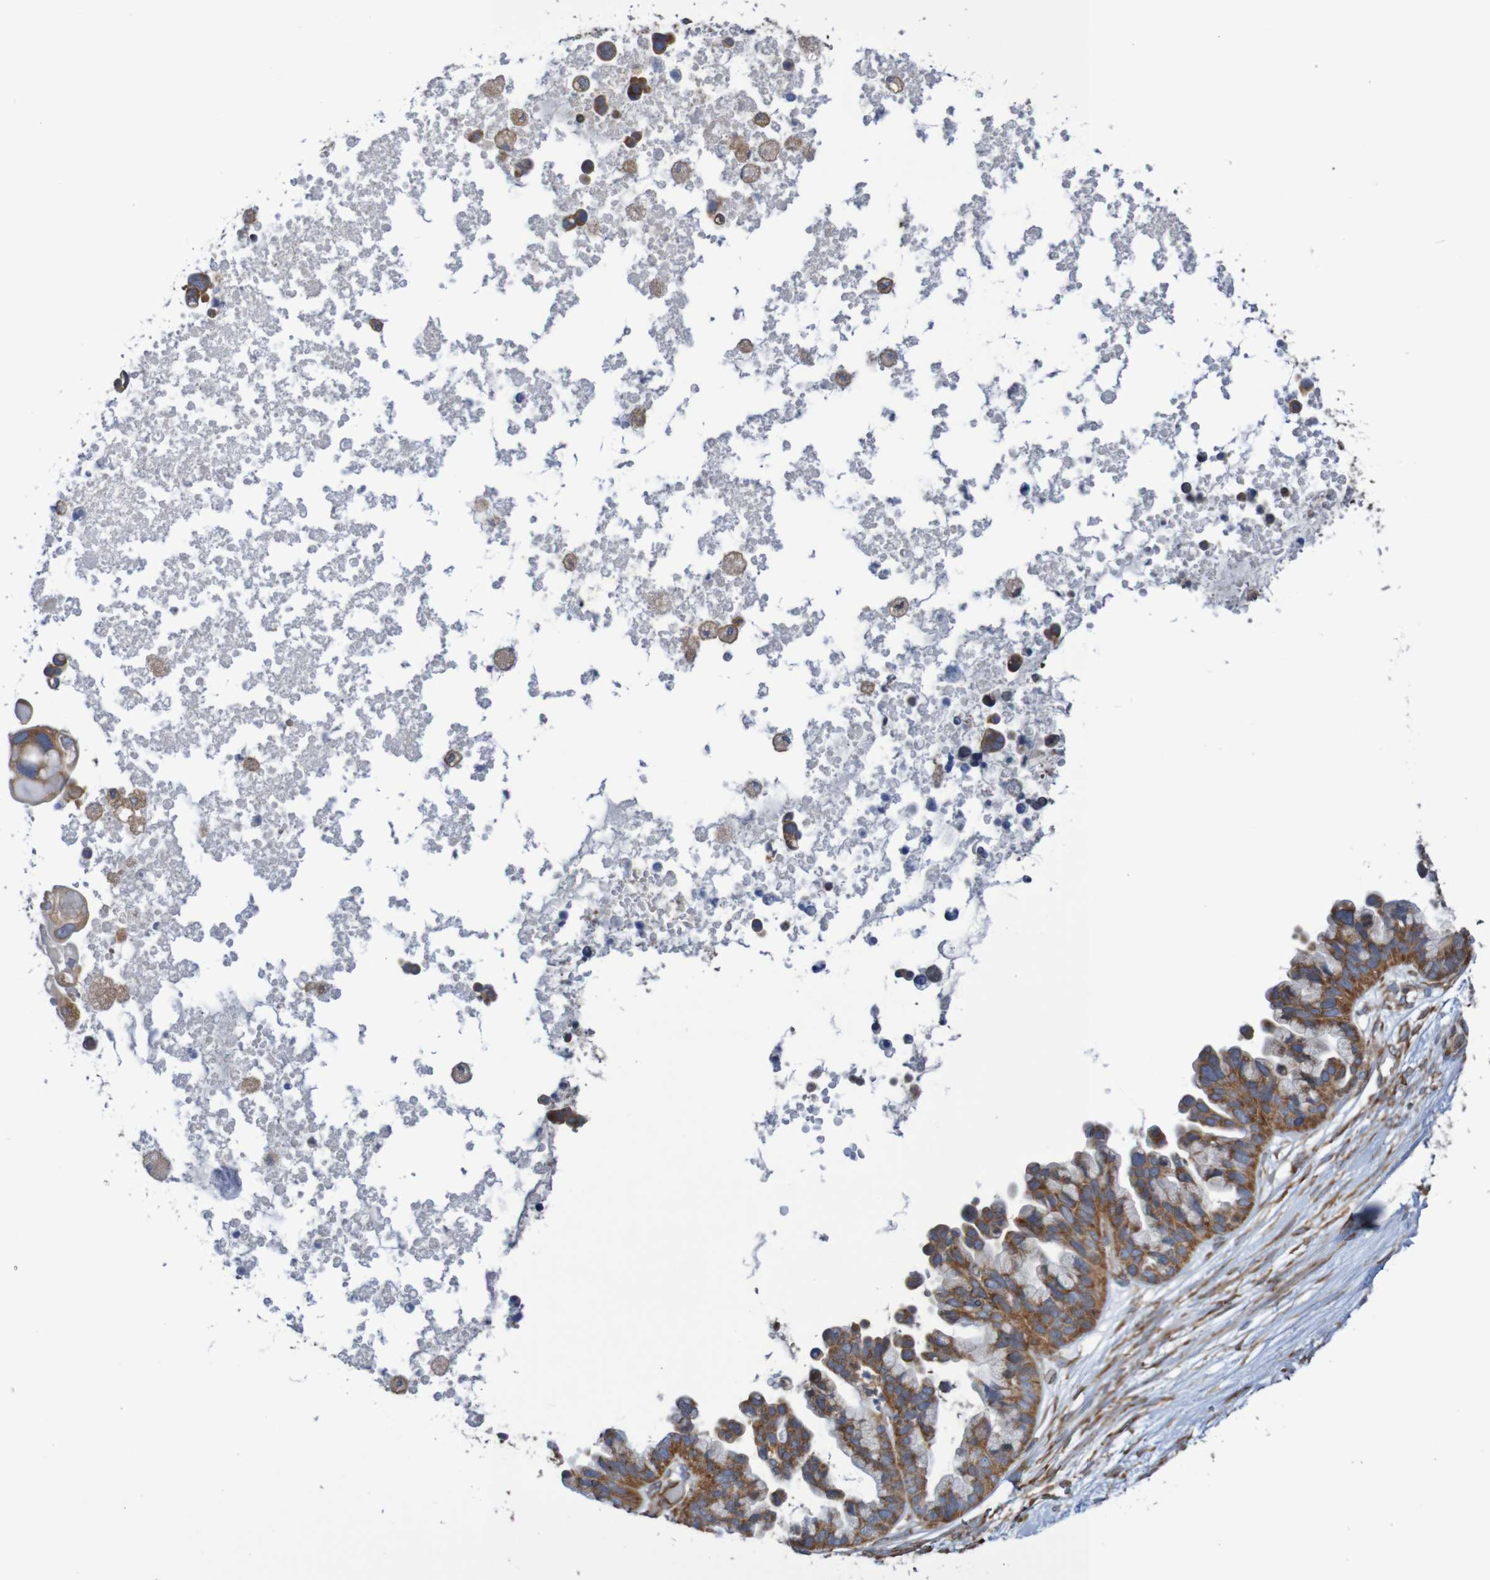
{"staining": {"intensity": "strong", "quantity": ">75%", "location": "cytoplasmic/membranous"}, "tissue": "ovarian cancer", "cell_type": "Tumor cells", "image_type": "cancer", "snomed": [{"axis": "morphology", "description": "Cystadenocarcinoma, serous, NOS"}, {"axis": "topography", "description": "Ovary"}], "caption": "Protein staining by IHC exhibits strong cytoplasmic/membranous positivity in approximately >75% of tumor cells in ovarian serous cystadenocarcinoma.", "gene": "LRRC47", "patient": {"sex": "female", "age": 56}}